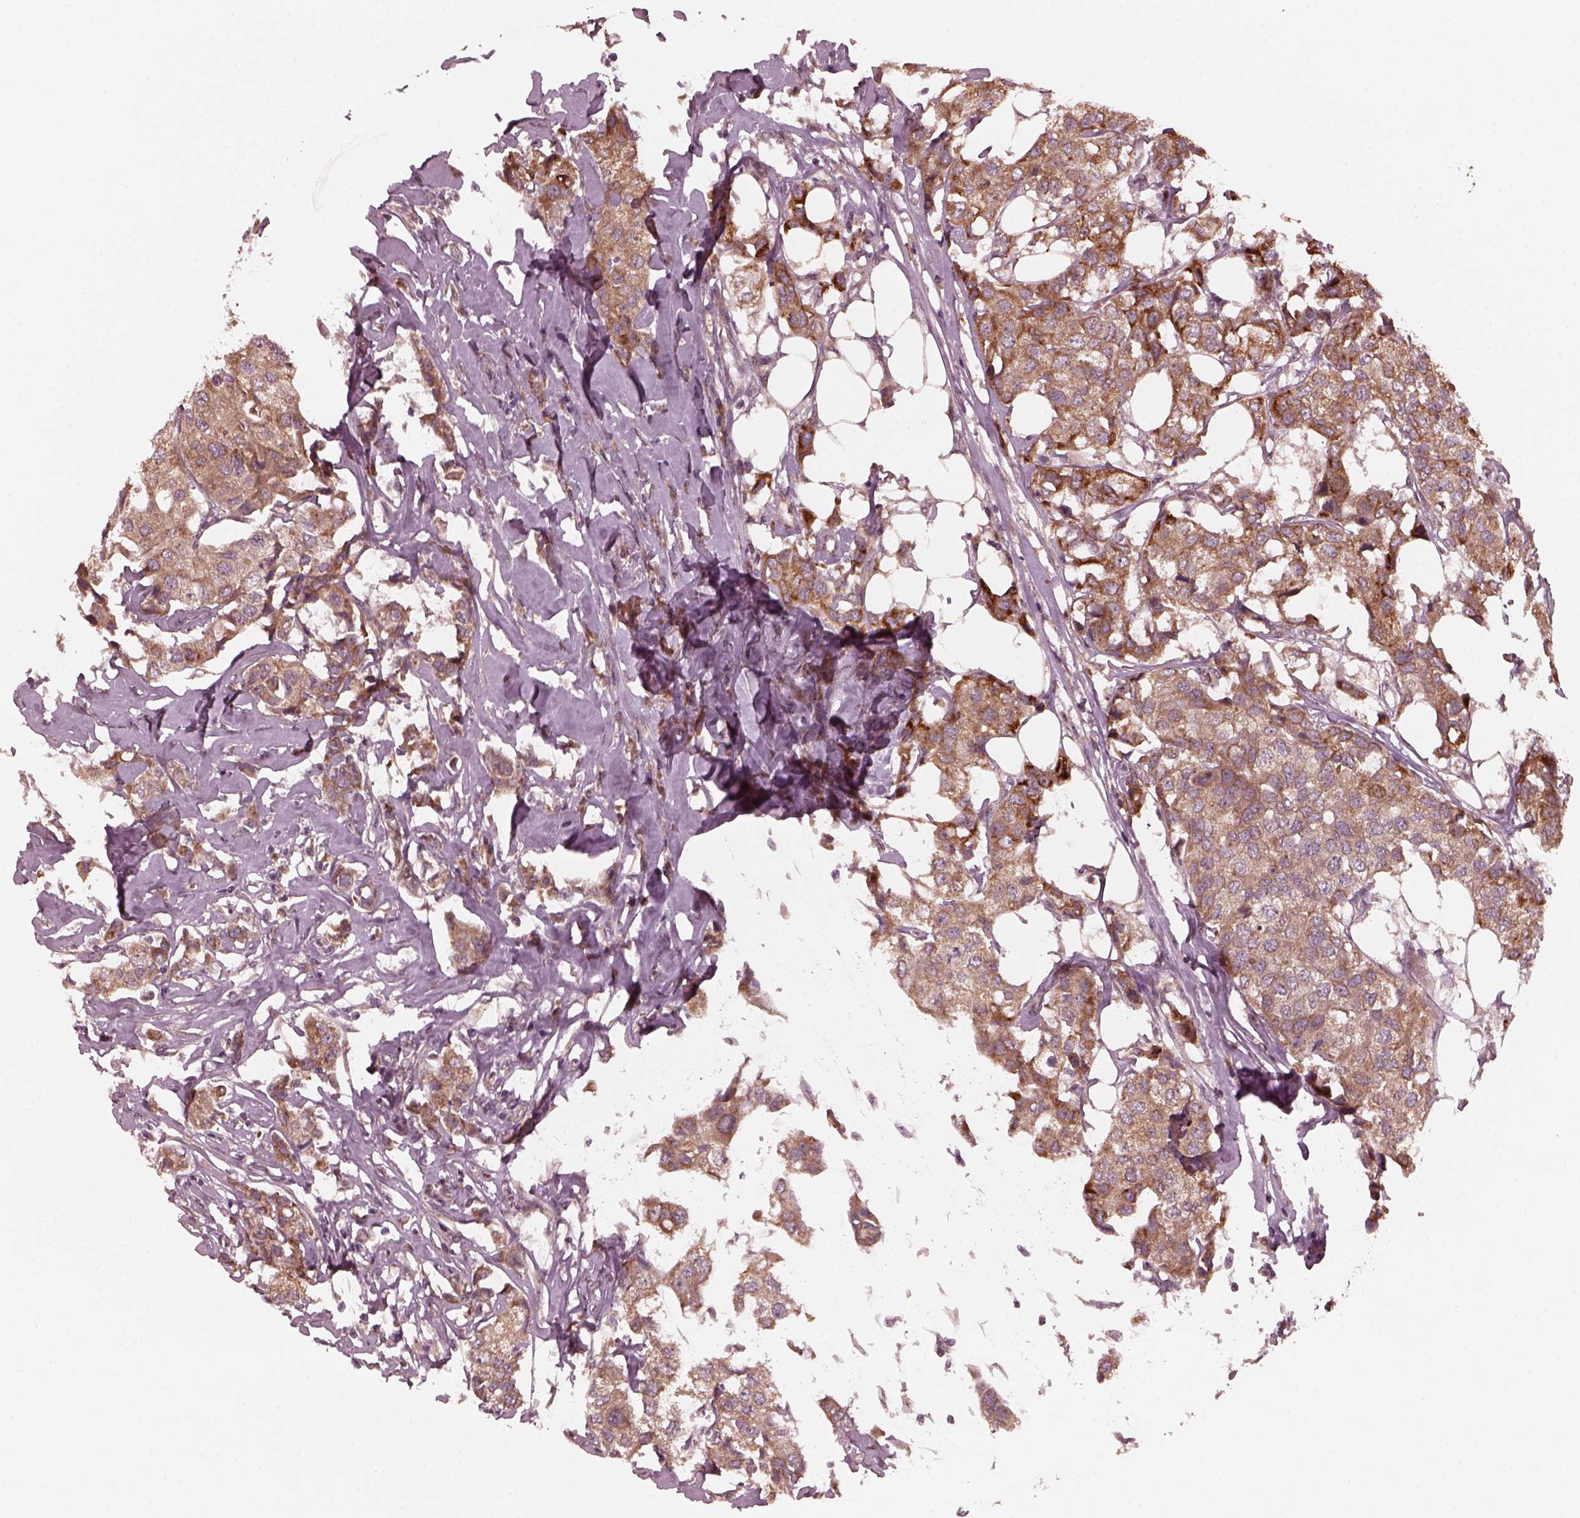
{"staining": {"intensity": "moderate", "quantity": "25%-75%", "location": "cytoplasmic/membranous"}, "tissue": "breast cancer", "cell_type": "Tumor cells", "image_type": "cancer", "snomed": [{"axis": "morphology", "description": "Duct carcinoma"}, {"axis": "topography", "description": "Breast"}], "caption": "Human breast cancer stained with a brown dye reveals moderate cytoplasmic/membranous positive positivity in about 25%-75% of tumor cells.", "gene": "FAF2", "patient": {"sex": "female", "age": 80}}